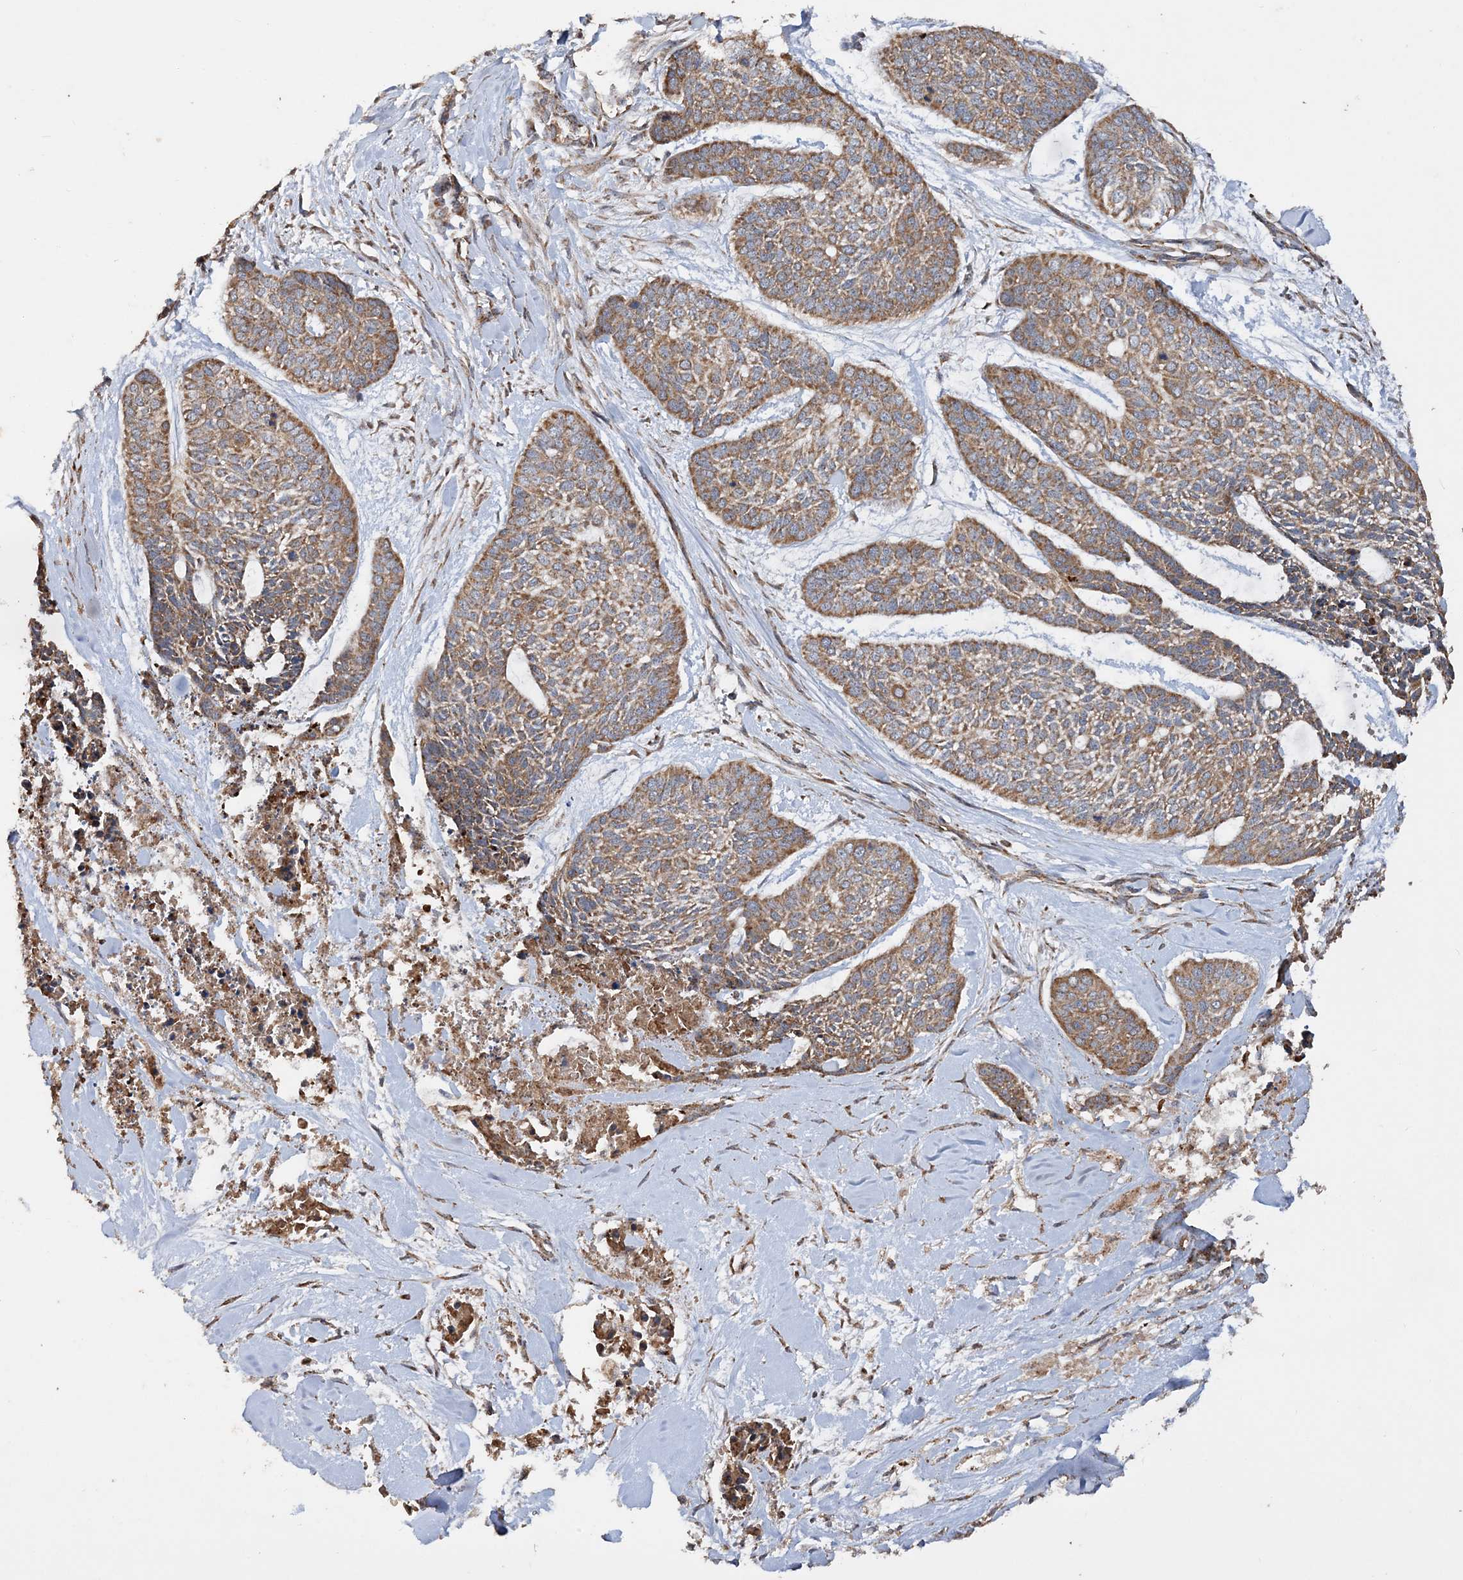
{"staining": {"intensity": "moderate", "quantity": ">75%", "location": "cytoplasmic/membranous"}, "tissue": "skin cancer", "cell_type": "Tumor cells", "image_type": "cancer", "snomed": [{"axis": "morphology", "description": "Basal cell carcinoma"}, {"axis": "topography", "description": "Skin"}], "caption": "Protein staining of skin basal cell carcinoma tissue displays moderate cytoplasmic/membranous positivity in approximately >75% of tumor cells.", "gene": "POC5", "patient": {"sex": "female", "age": 64}}